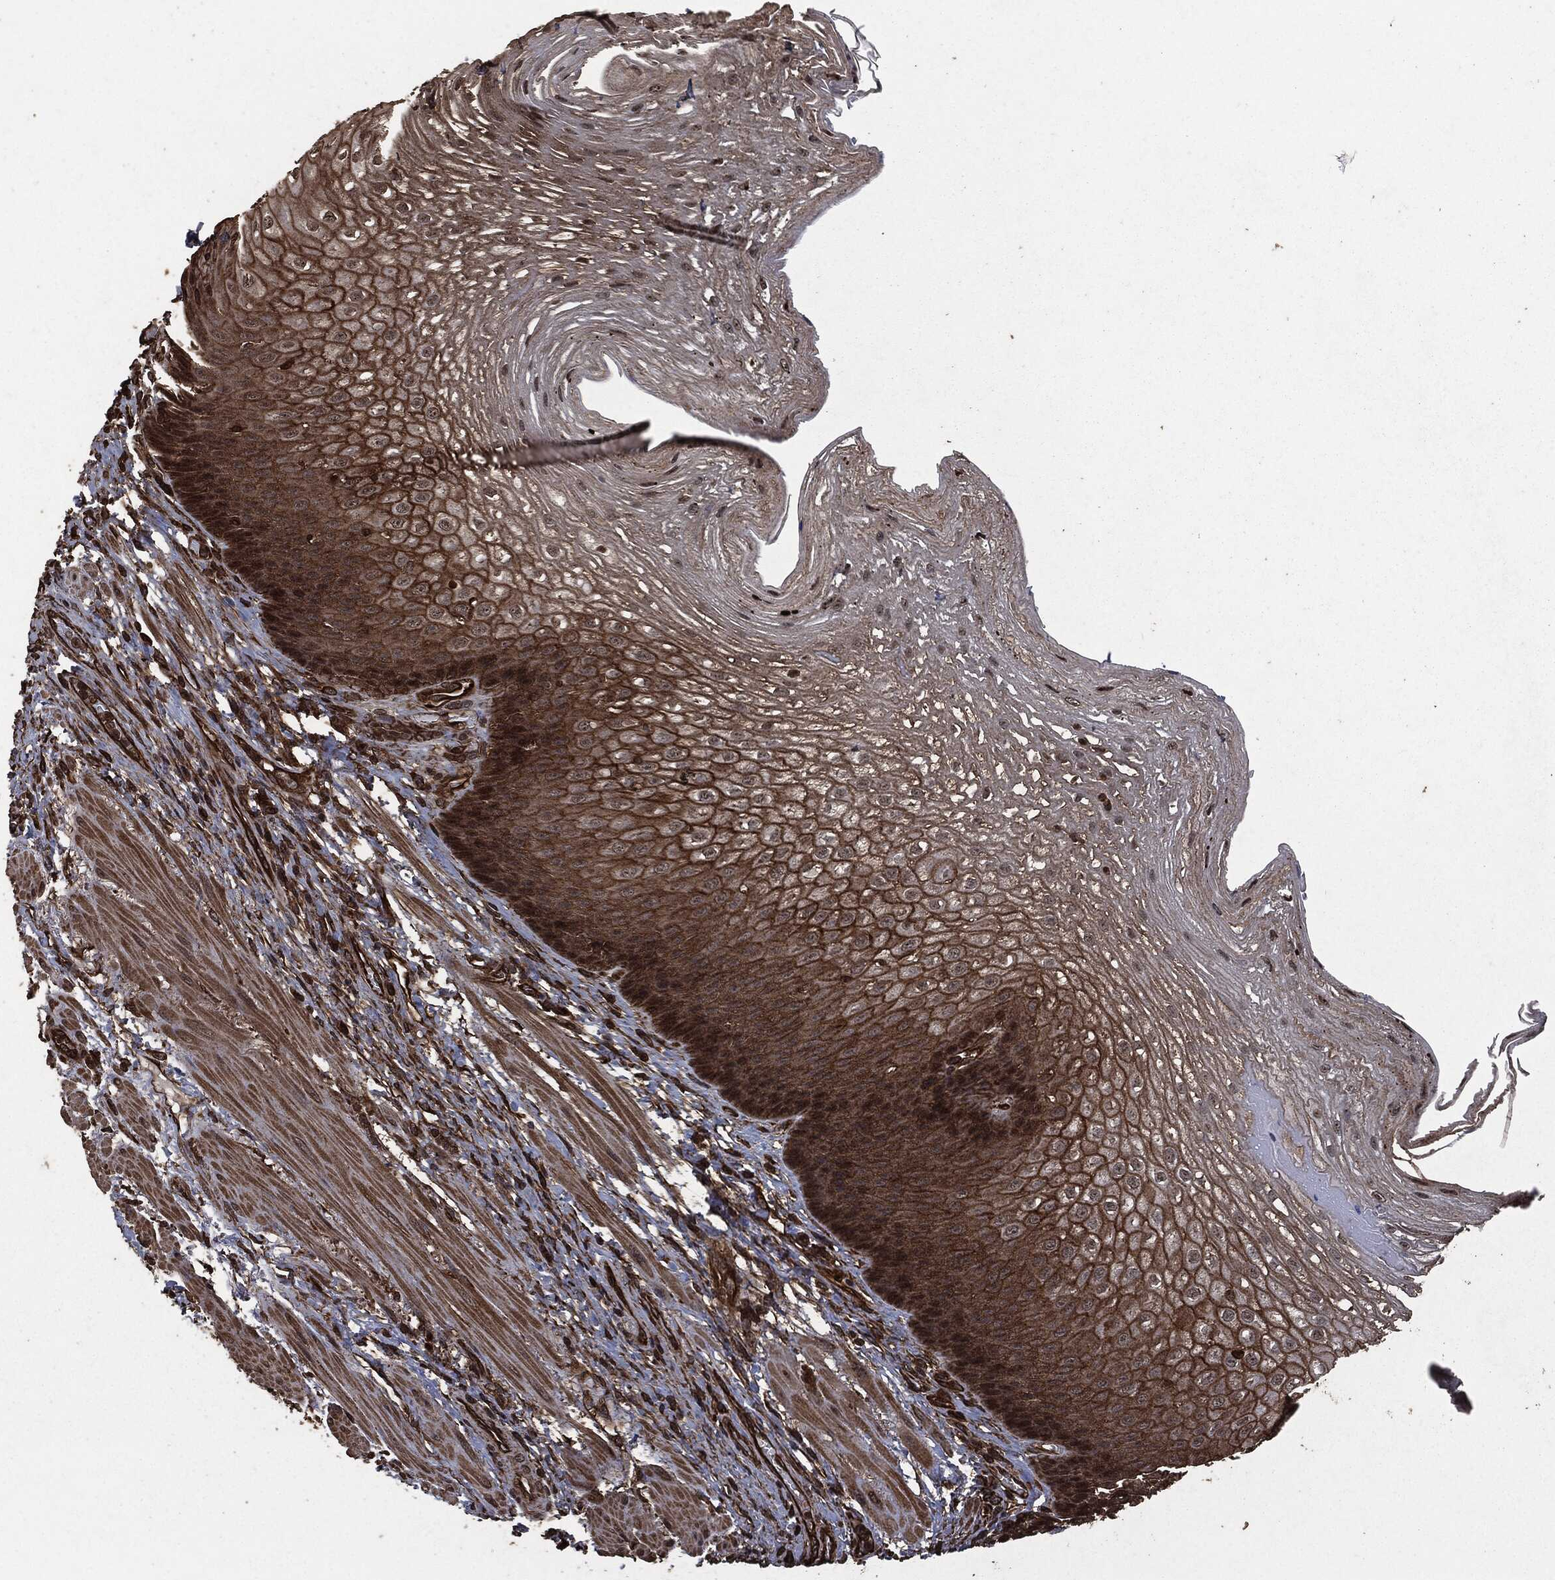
{"staining": {"intensity": "strong", "quantity": "25%-75%", "location": "cytoplasmic/membranous,nuclear"}, "tissue": "esophagus", "cell_type": "Squamous epithelial cells", "image_type": "normal", "snomed": [{"axis": "morphology", "description": "Normal tissue, NOS"}, {"axis": "topography", "description": "Esophagus"}], "caption": "Esophagus stained with a protein marker exhibits strong staining in squamous epithelial cells.", "gene": "HRAS", "patient": {"sex": "male", "age": 63}}